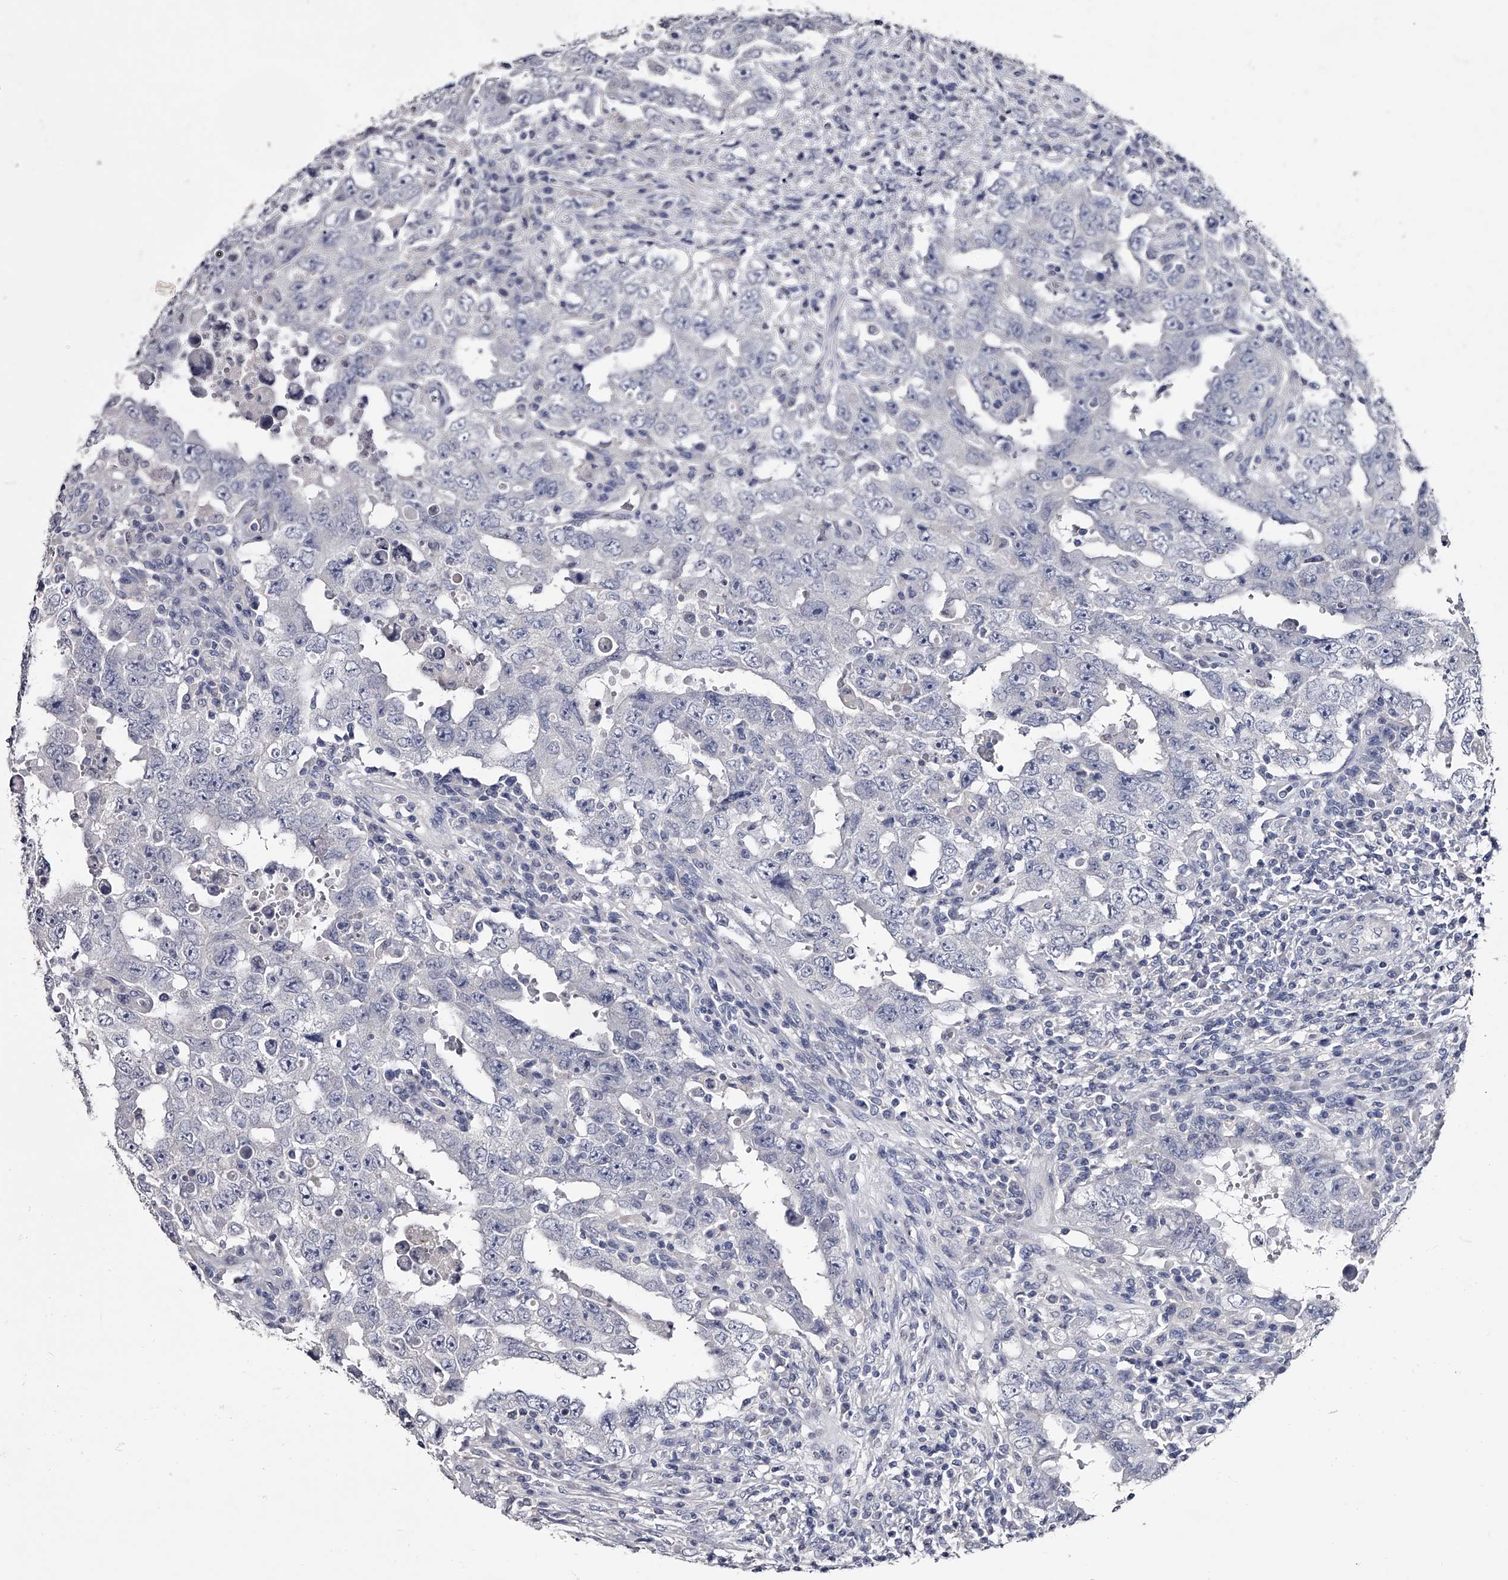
{"staining": {"intensity": "negative", "quantity": "none", "location": "none"}, "tissue": "testis cancer", "cell_type": "Tumor cells", "image_type": "cancer", "snomed": [{"axis": "morphology", "description": "Carcinoma, Embryonal, NOS"}, {"axis": "topography", "description": "Testis"}], "caption": "Testis embryonal carcinoma was stained to show a protein in brown. There is no significant positivity in tumor cells.", "gene": "GAPVD1", "patient": {"sex": "male", "age": 26}}